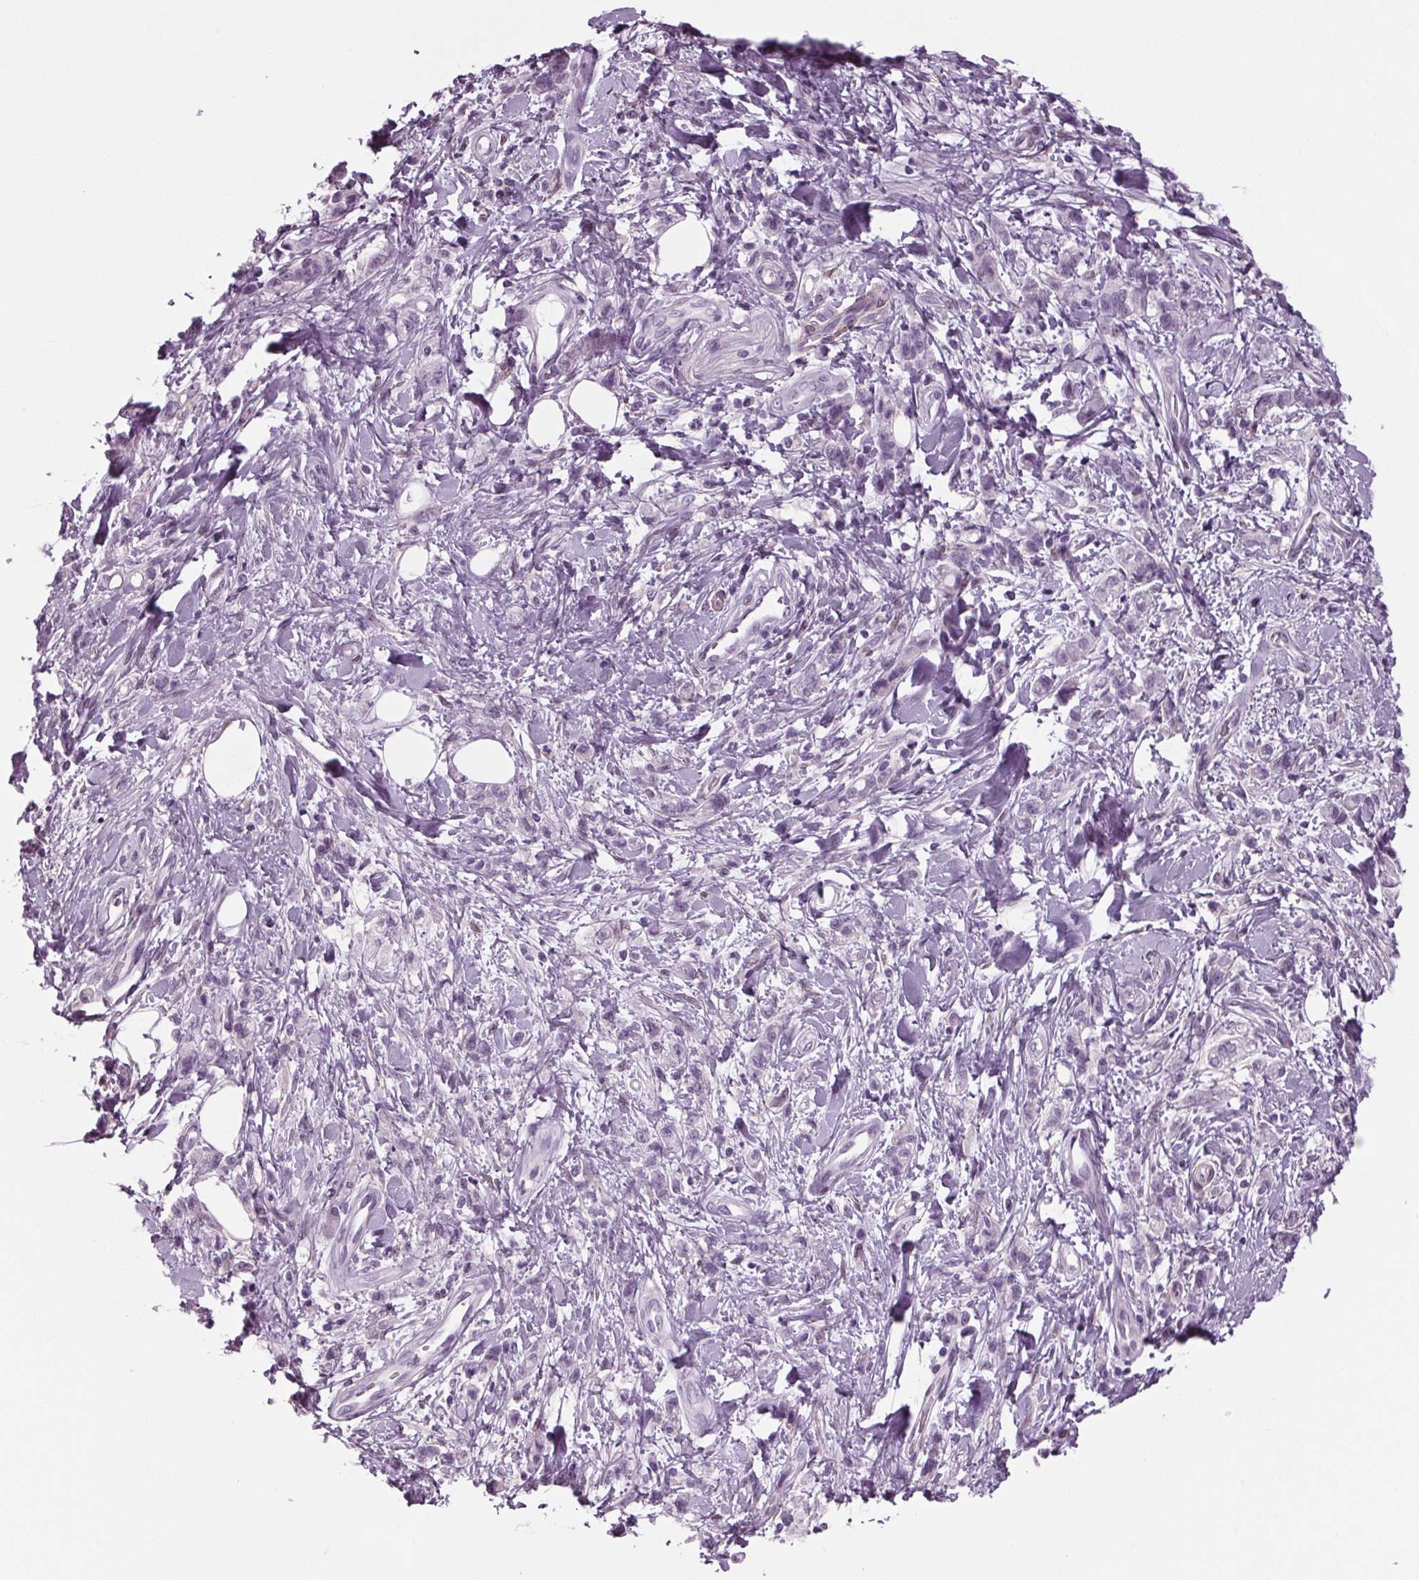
{"staining": {"intensity": "negative", "quantity": "none", "location": "none"}, "tissue": "stomach cancer", "cell_type": "Tumor cells", "image_type": "cancer", "snomed": [{"axis": "morphology", "description": "Adenocarcinoma, NOS"}, {"axis": "topography", "description": "Stomach"}], "caption": "The micrograph exhibits no significant positivity in tumor cells of stomach adenocarcinoma.", "gene": "BHLHE22", "patient": {"sex": "male", "age": 77}}